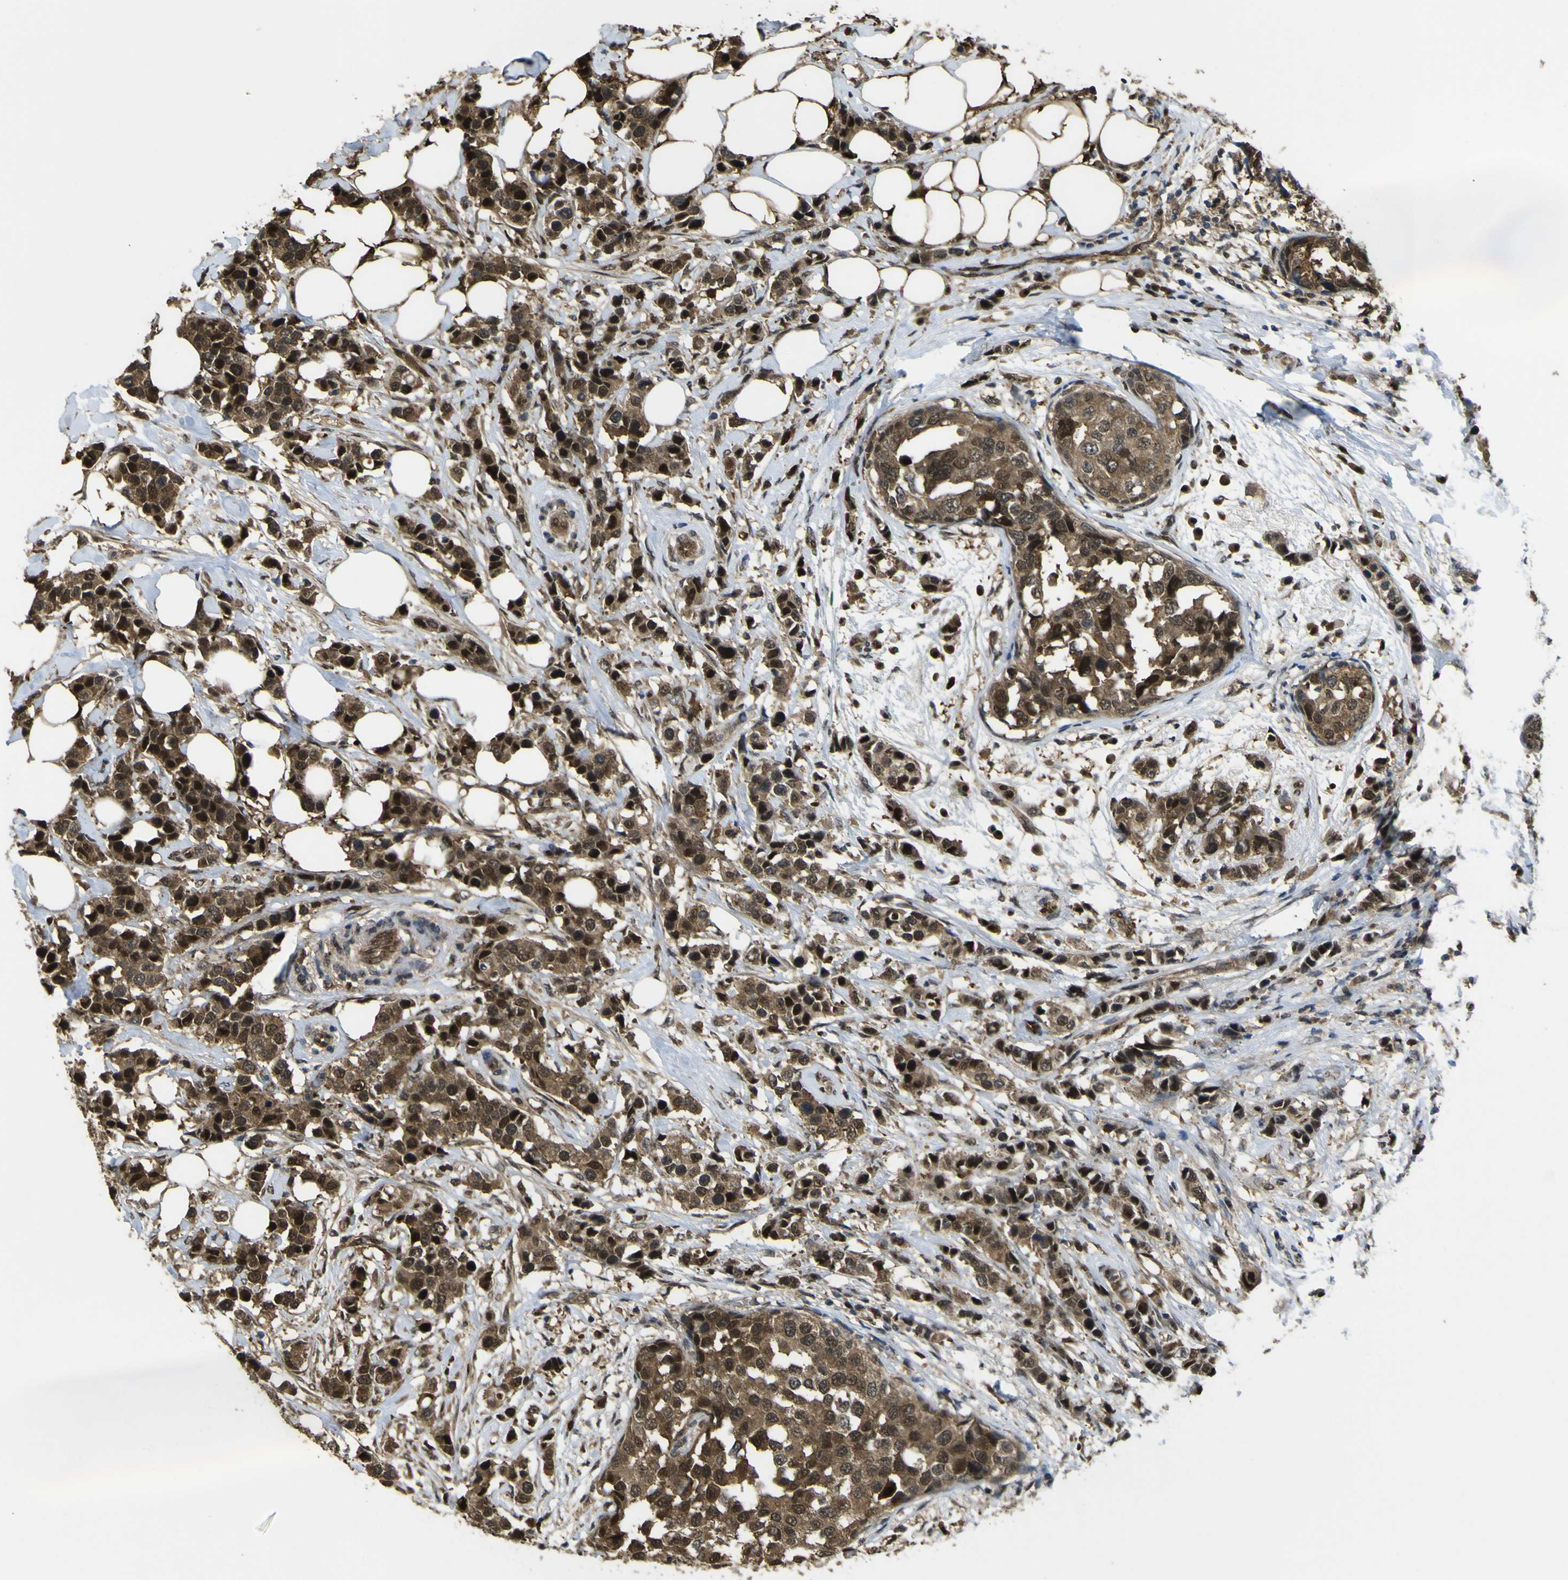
{"staining": {"intensity": "strong", "quantity": ">75%", "location": "cytoplasmic/membranous,nuclear"}, "tissue": "breast cancer", "cell_type": "Tumor cells", "image_type": "cancer", "snomed": [{"axis": "morphology", "description": "Normal tissue, NOS"}, {"axis": "morphology", "description": "Duct carcinoma"}, {"axis": "topography", "description": "Breast"}], "caption": "Brown immunohistochemical staining in human breast cancer (invasive ductal carcinoma) reveals strong cytoplasmic/membranous and nuclear staining in approximately >75% of tumor cells.", "gene": "YWHAG", "patient": {"sex": "female", "age": 50}}